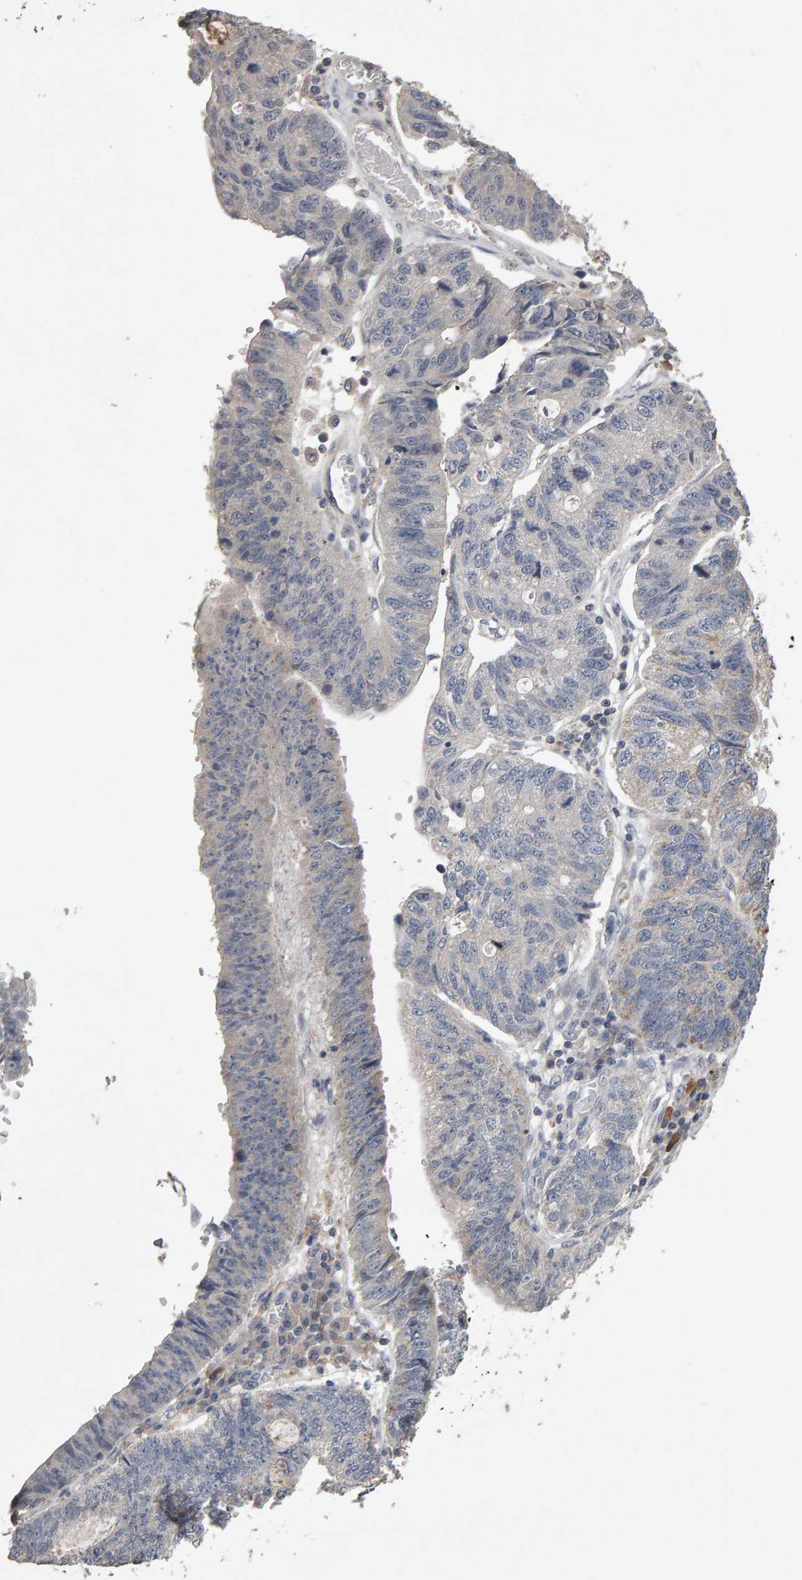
{"staining": {"intensity": "weak", "quantity": "<25%", "location": "cytoplasmic/membranous"}, "tissue": "stomach cancer", "cell_type": "Tumor cells", "image_type": "cancer", "snomed": [{"axis": "morphology", "description": "Adenocarcinoma, NOS"}, {"axis": "topography", "description": "Stomach"}], "caption": "This is a histopathology image of IHC staining of adenocarcinoma (stomach), which shows no expression in tumor cells.", "gene": "COASY", "patient": {"sex": "male", "age": 59}}